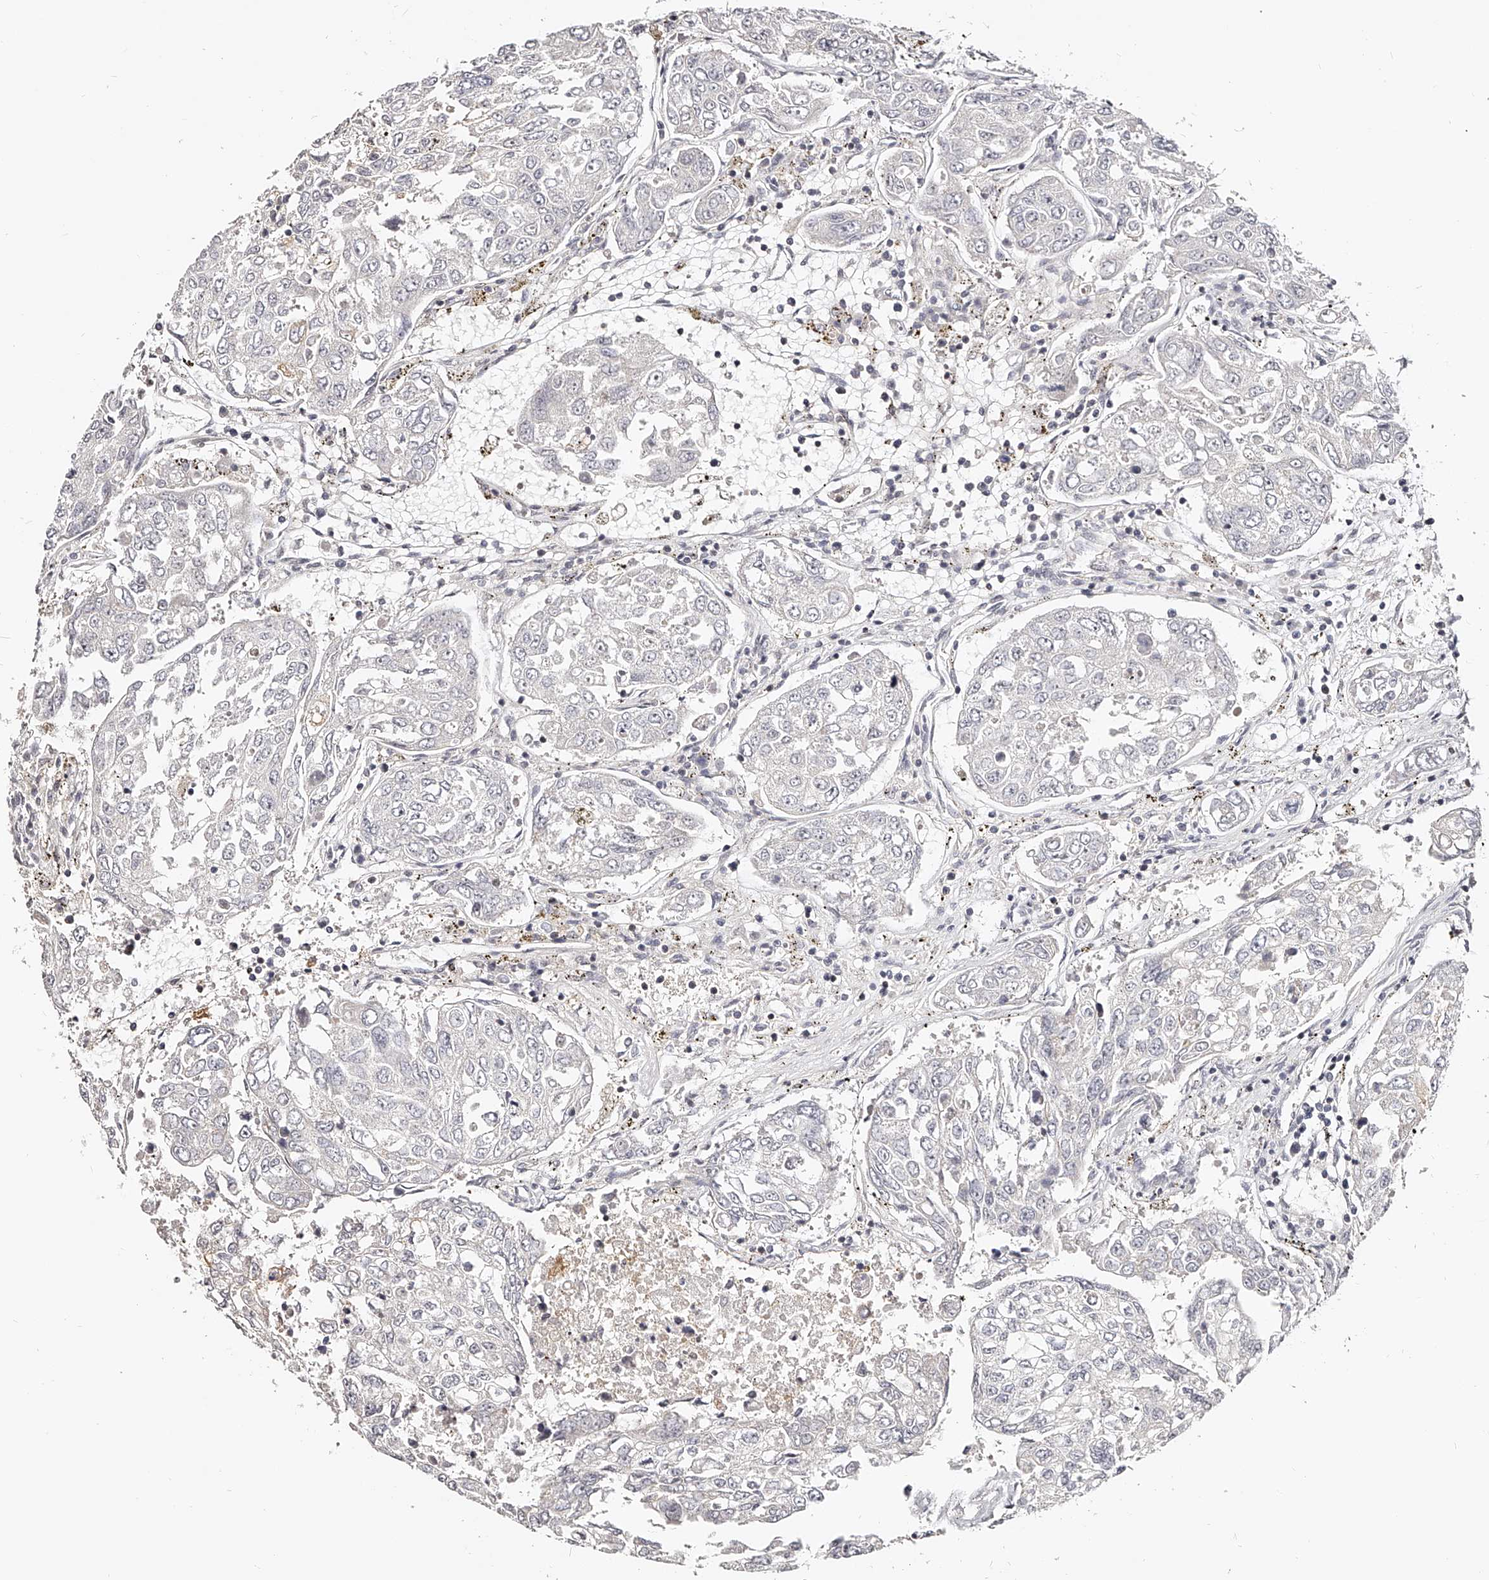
{"staining": {"intensity": "negative", "quantity": "none", "location": "none"}, "tissue": "urothelial cancer", "cell_type": "Tumor cells", "image_type": "cancer", "snomed": [{"axis": "morphology", "description": "Urothelial carcinoma, High grade"}, {"axis": "topography", "description": "Lymph node"}, {"axis": "topography", "description": "Urinary bladder"}], "caption": "This is an immunohistochemistry micrograph of high-grade urothelial carcinoma. There is no expression in tumor cells.", "gene": "ZNF789", "patient": {"sex": "male", "age": 51}}